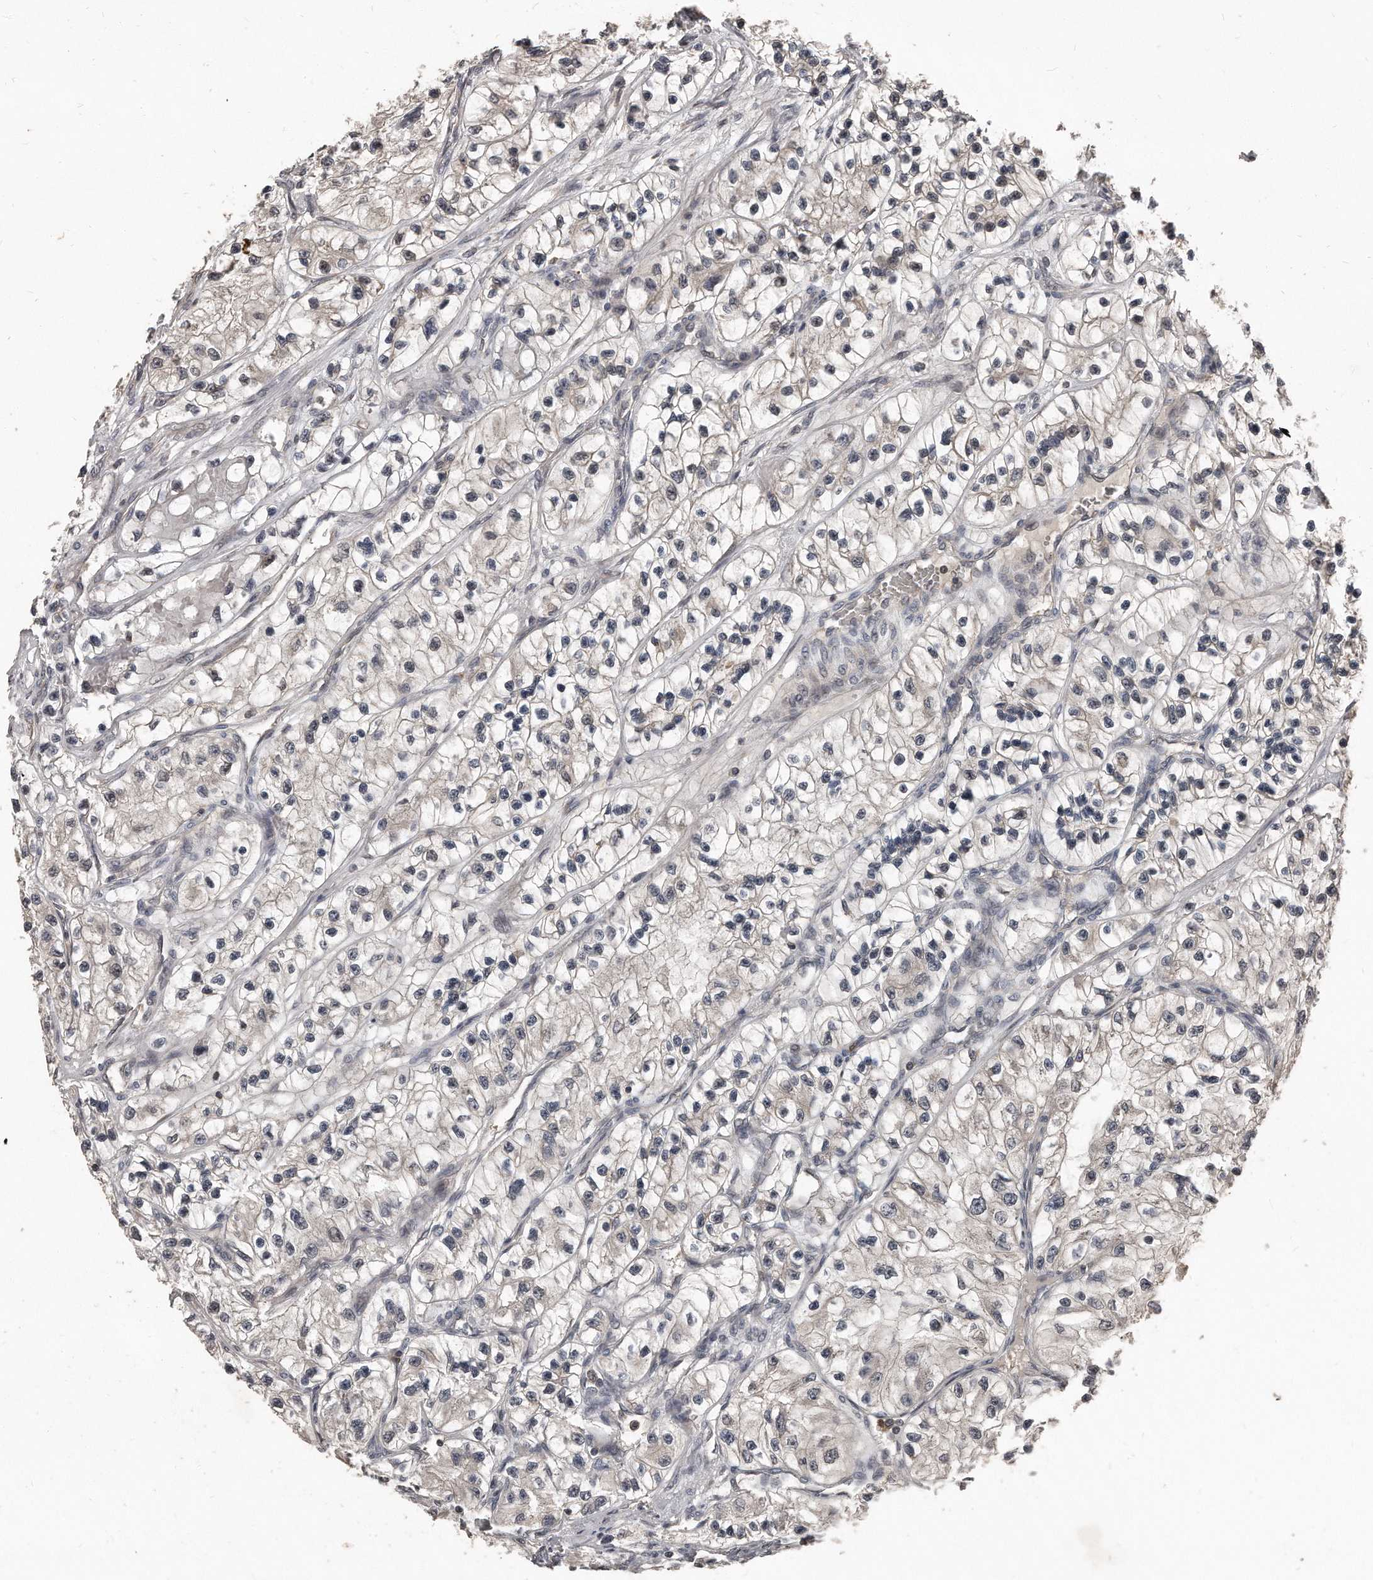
{"staining": {"intensity": "negative", "quantity": "none", "location": "none"}, "tissue": "renal cancer", "cell_type": "Tumor cells", "image_type": "cancer", "snomed": [{"axis": "morphology", "description": "Adenocarcinoma, NOS"}, {"axis": "topography", "description": "Kidney"}], "caption": "Tumor cells show no significant protein expression in adenocarcinoma (renal).", "gene": "GCH1", "patient": {"sex": "female", "age": 57}}